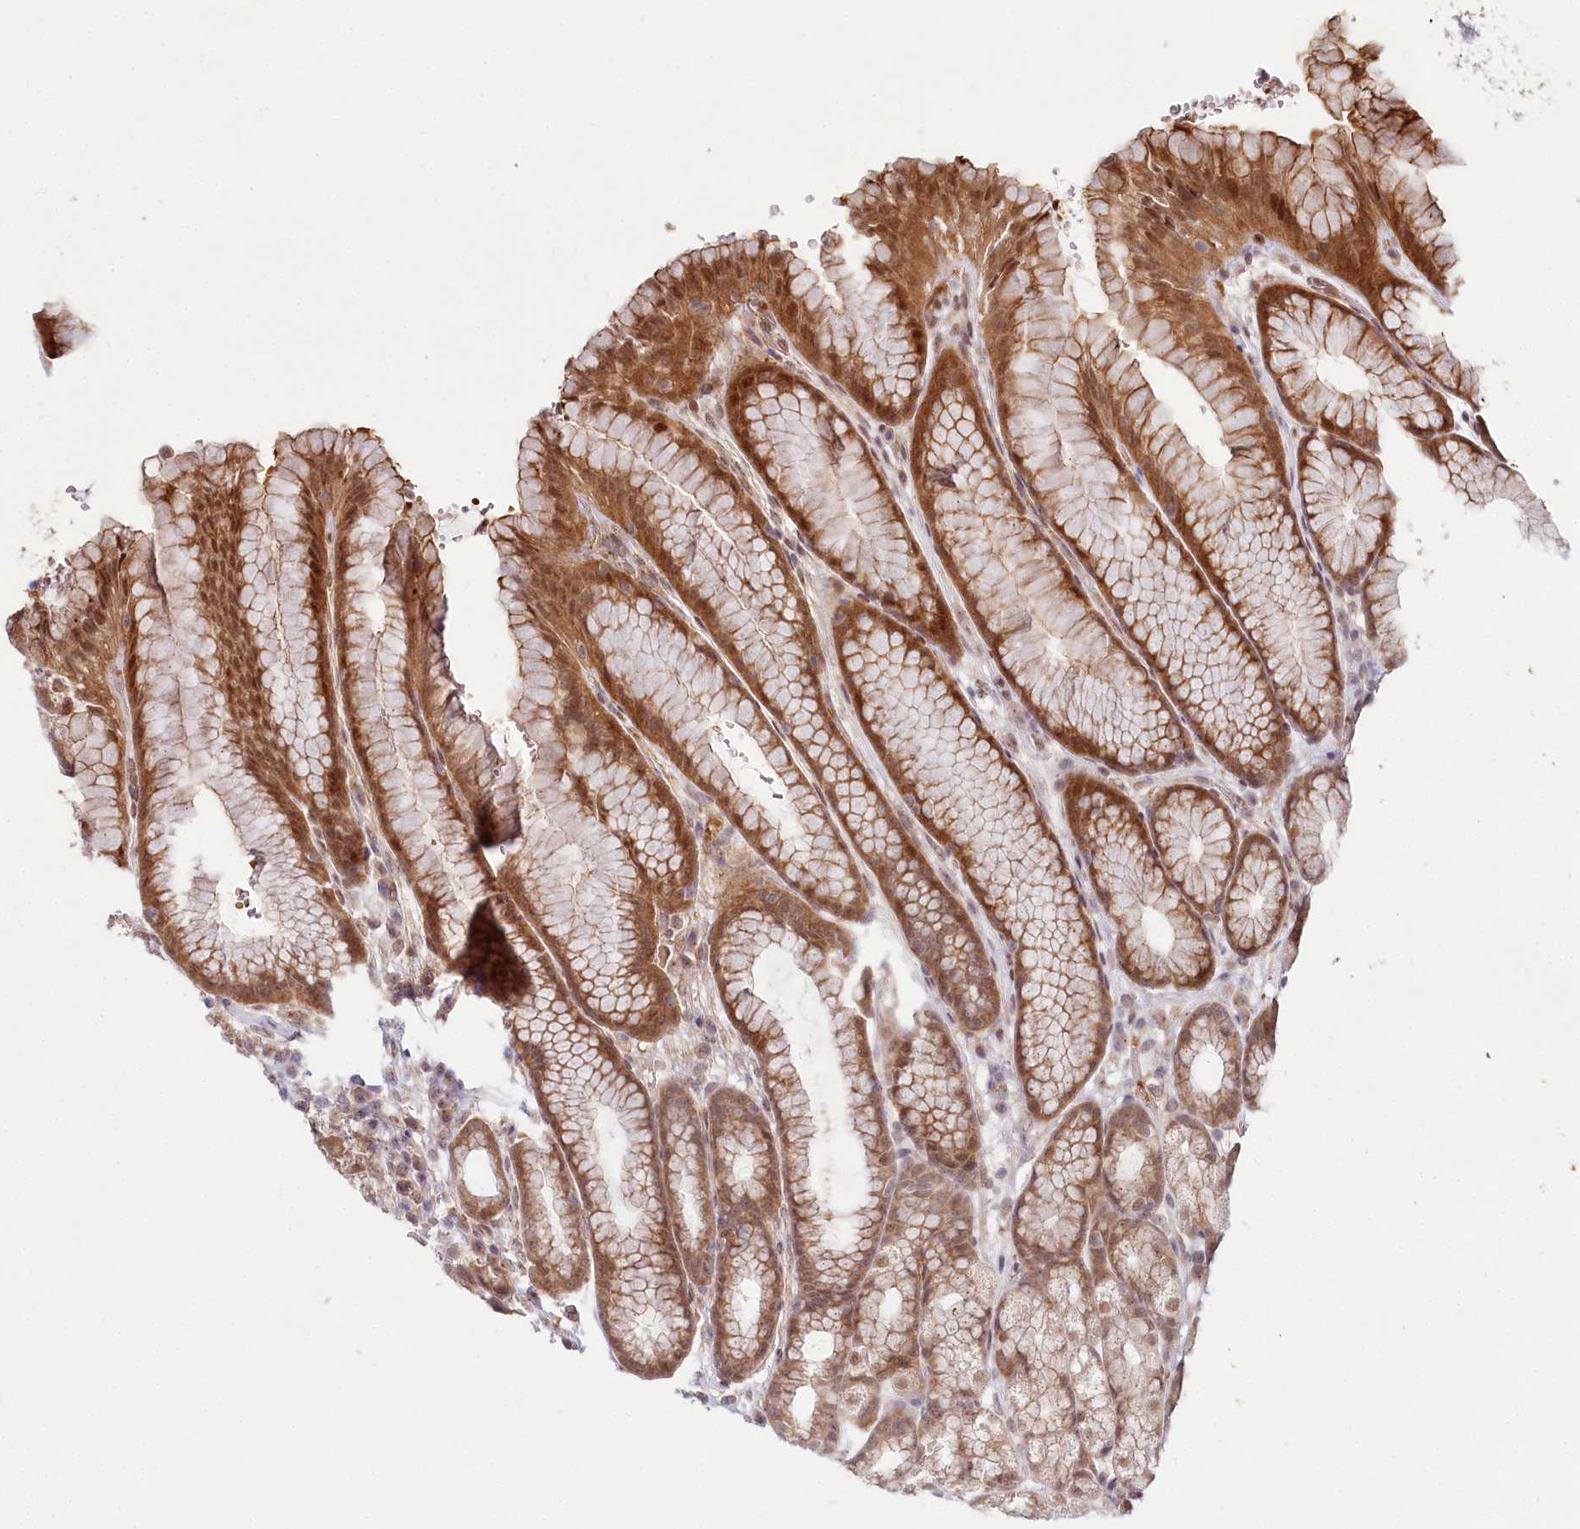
{"staining": {"intensity": "moderate", "quantity": ">75%", "location": "cytoplasmic/membranous,nuclear"}, "tissue": "stomach", "cell_type": "Glandular cells", "image_type": "normal", "snomed": [{"axis": "morphology", "description": "Normal tissue, NOS"}, {"axis": "morphology", "description": "Adenocarcinoma, NOS"}, {"axis": "topography", "description": "Stomach"}], "caption": "High-magnification brightfield microscopy of normal stomach stained with DAB (3,3'-diaminobenzidine) (brown) and counterstained with hematoxylin (blue). glandular cells exhibit moderate cytoplasmic/membranous,nuclear expression is present in about>75% of cells. (IHC, brightfield microscopy, high magnification).", "gene": "TUBGCP2", "patient": {"sex": "male", "age": 57}}